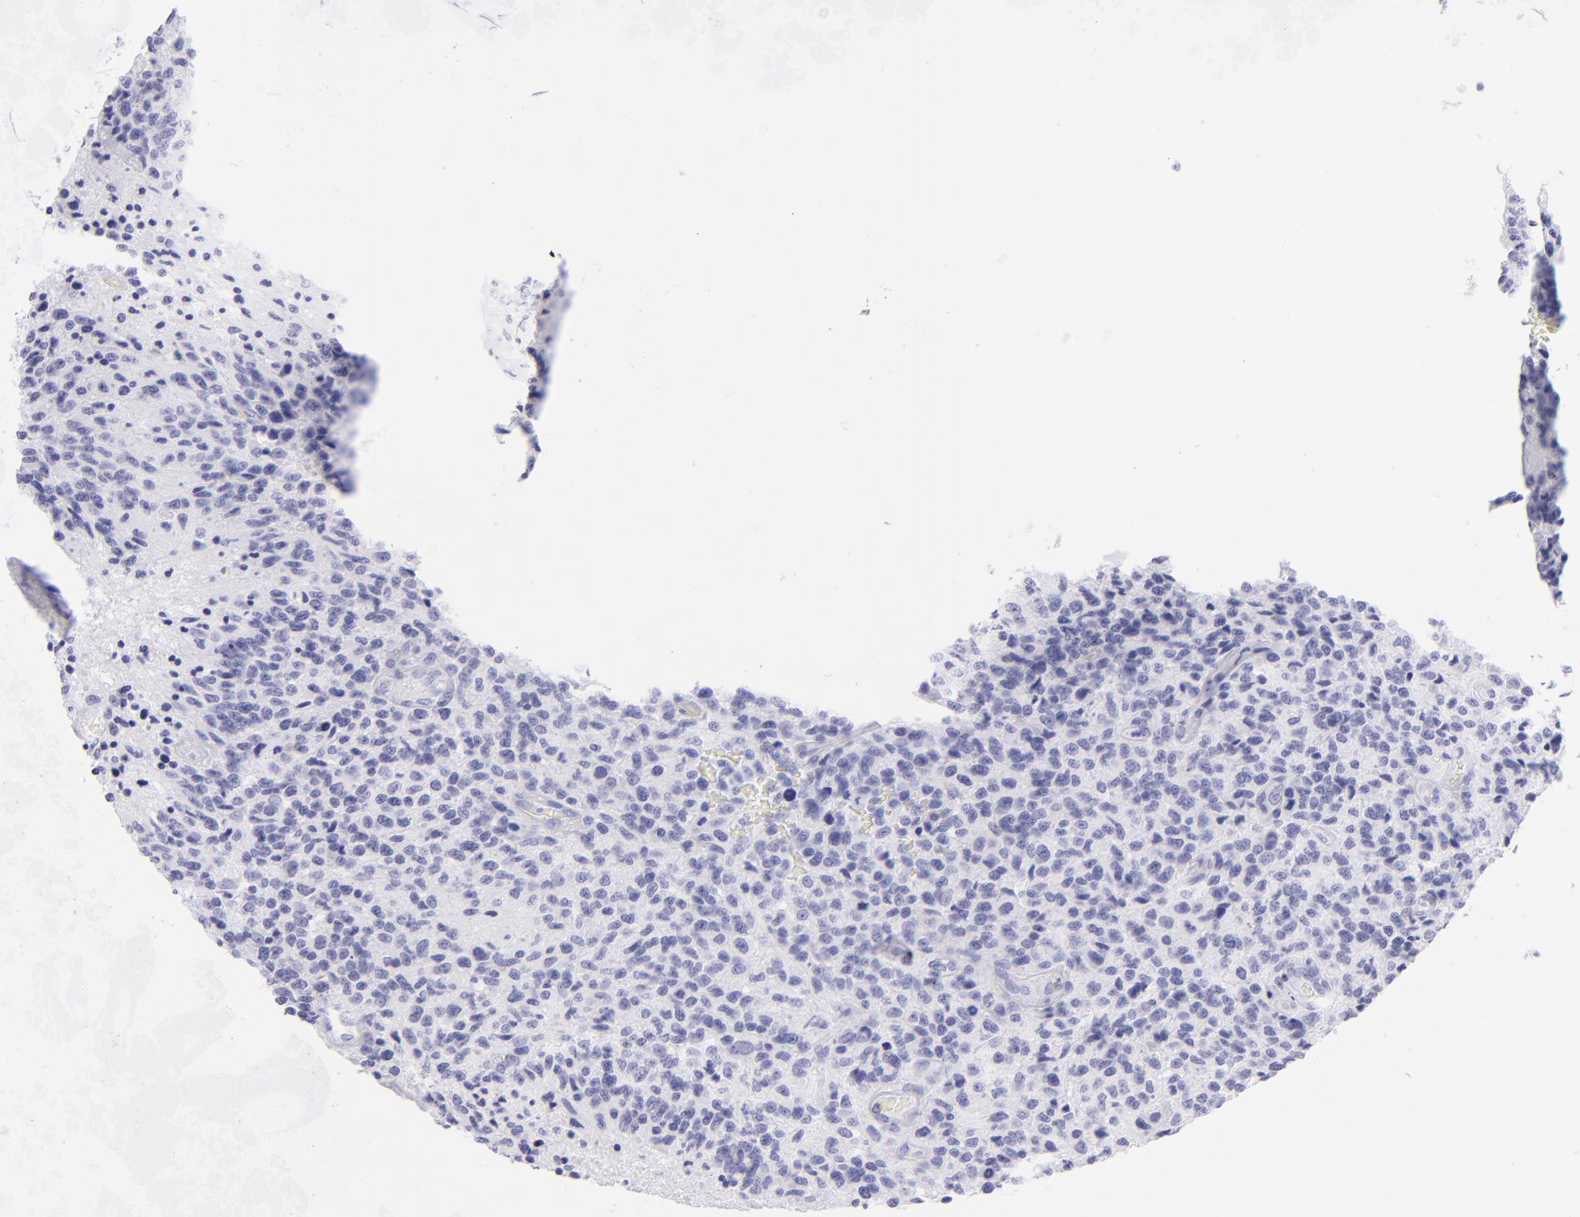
{"staining": {"intensity": "negative", "quantity": "none", "location": "none"}, "tissue": "glioma", "cell_type": "Tumor cells", "image_type": "cancer", "snomed": [{"axis": "morphology", "description": "Glioma, malignant, High grade"}, {"axis": "topography", "description": "Brain"}], "caption": "The immunohistochemistry (IHC) micrograph has no significant positivity in tumor cells of glioma tissue. The staining is performed using DAB (3,3'-diaminobenzidine) brown chromogen with nuclei counter-stained in using hematoxylin.", "gene": "CD72", "patient": {"sex": "male", "age": 36}}